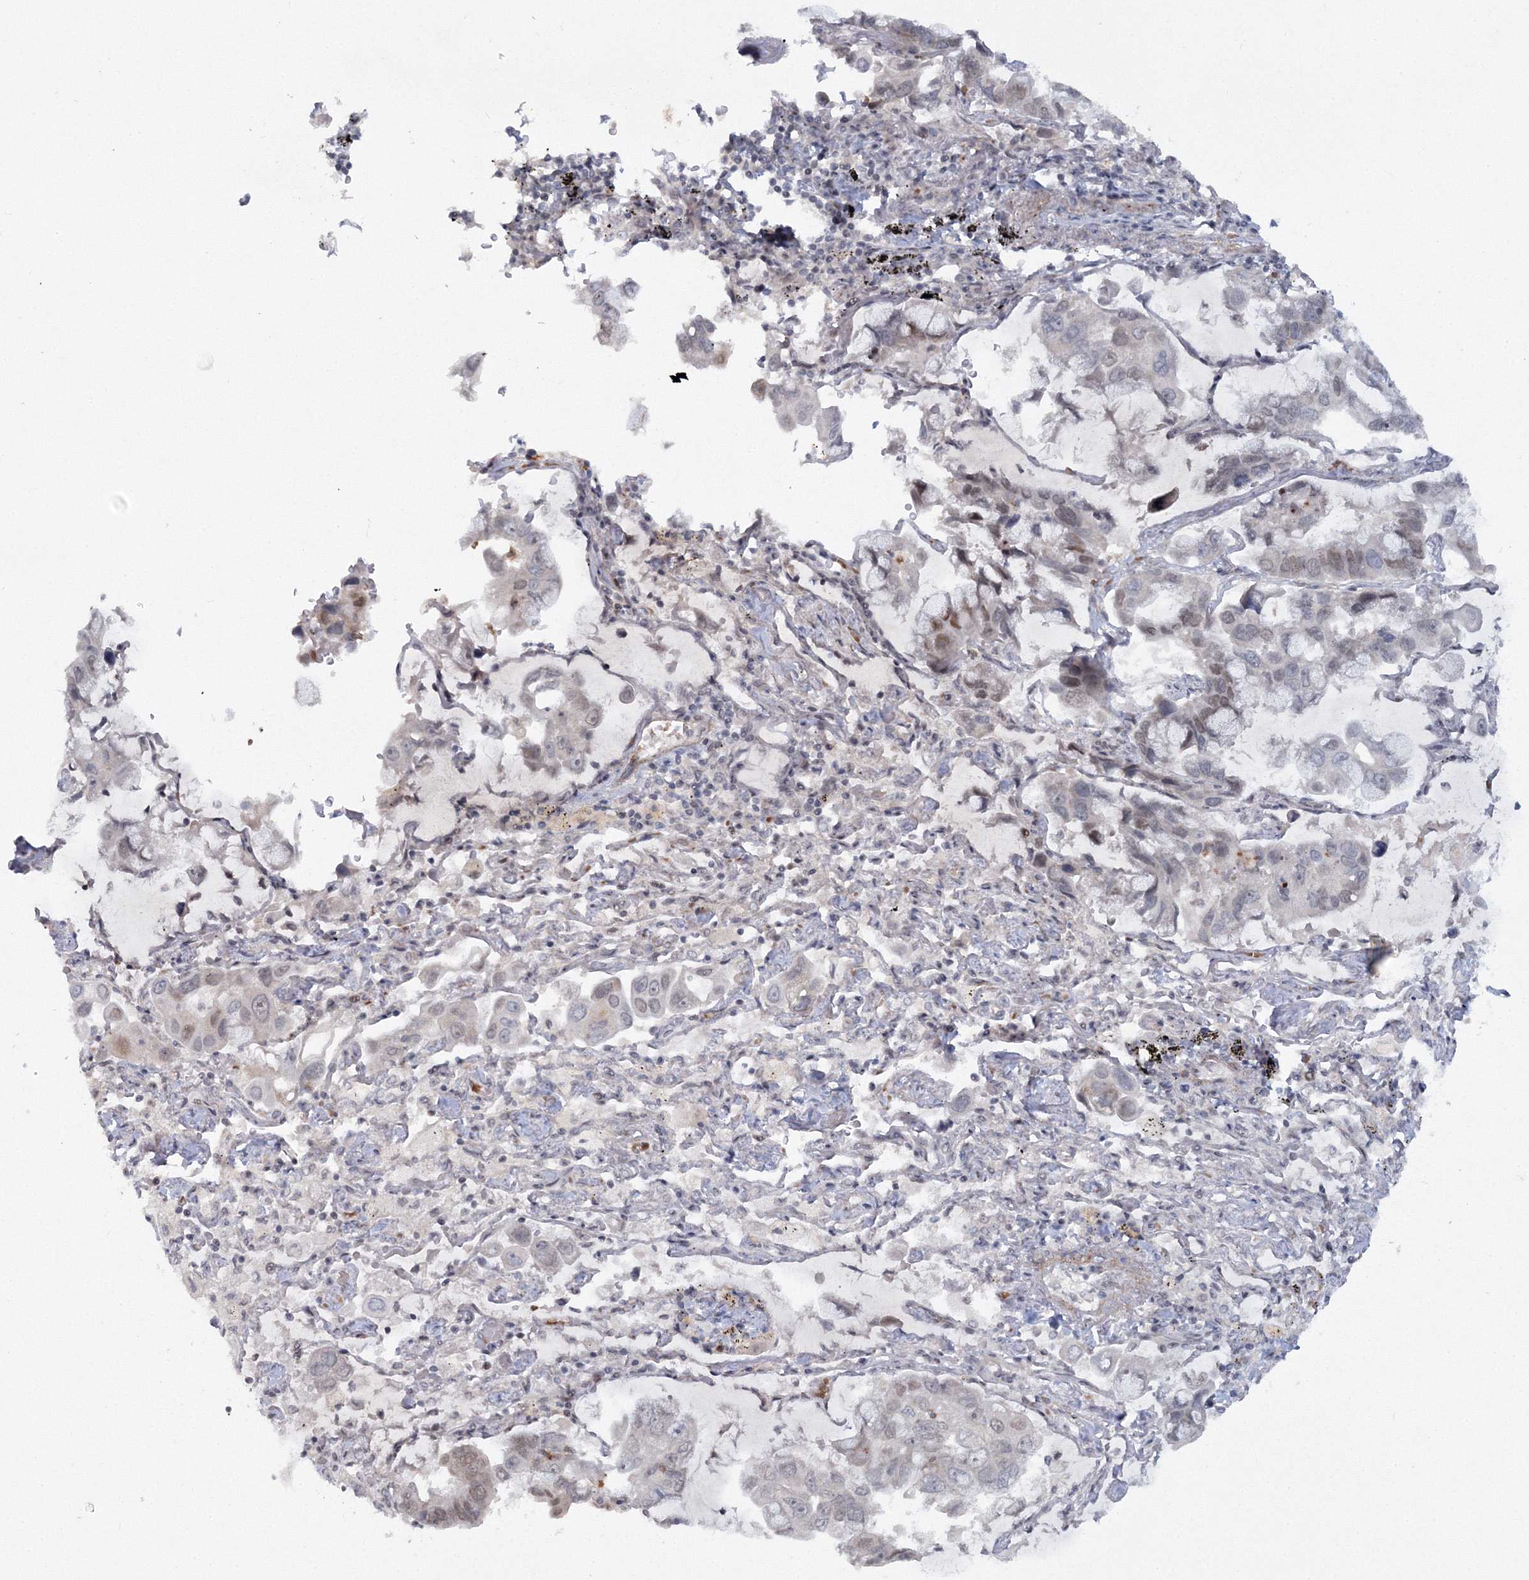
{"staining": {"intensity": "negative", "quantity": "none", "location": "none"}, "tissue": "lung cancer", "cell_type": "Tumor cells", "image_type": "cancer", "snomed": [{"axis": "morphology", "description": "Adenocarcinoma, NOS"}, {"axis": "topography", "description": "Lung"}], "caption": "This is an immunohistochemistry (IHC) histopathology image of human lung cancer (adenocarcinoma). There is no positivity in tumor cells.", "gene": "C3orf33", "patient": {"sex": "male", "age": 64}}